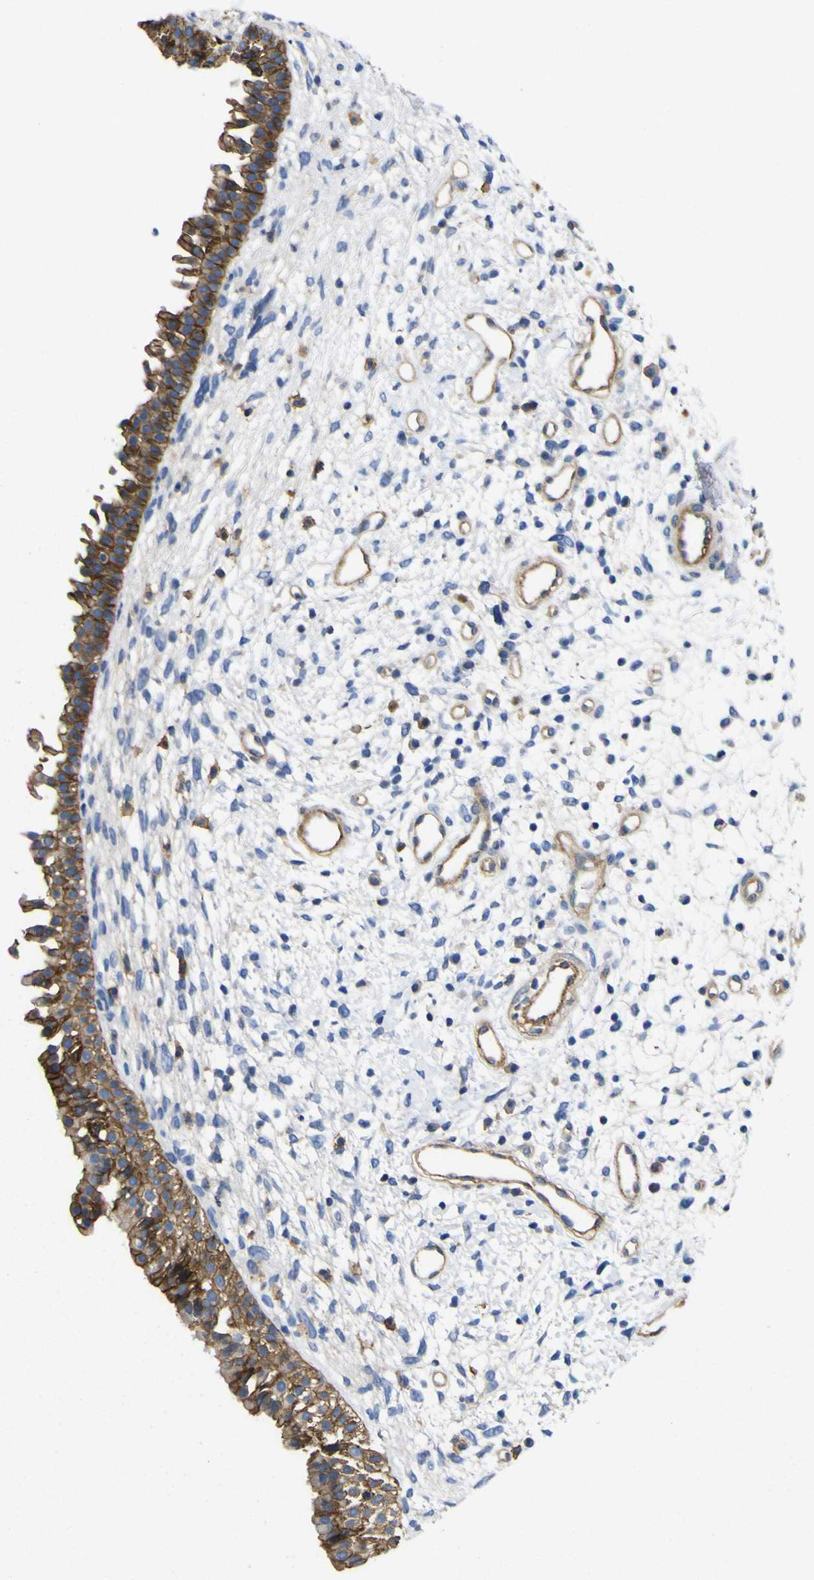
{"staining": {"intensity": "moderate", "quantity": ">75%", "location": "cytoplasmic/membranous"}, "tissue": "nasopharynx", "cell_type": "Respiratory epithelial cells", "image_type": "normal", "snomed": [{"axis": "morphology", "description": "Normal tissue, NOS"}, {"axis": "topography", "description": "Nasopharynx"}], "caption": "Normal nasopharynx shows moderate cytoplasmic/membranous positivity in approximately >75% of respiratory epithelial cells (brown staining indicates protein expression, while blue staining denotes nuclei)..", "gene": "CD151", "patient": {"sex": "male", "age": 22}}